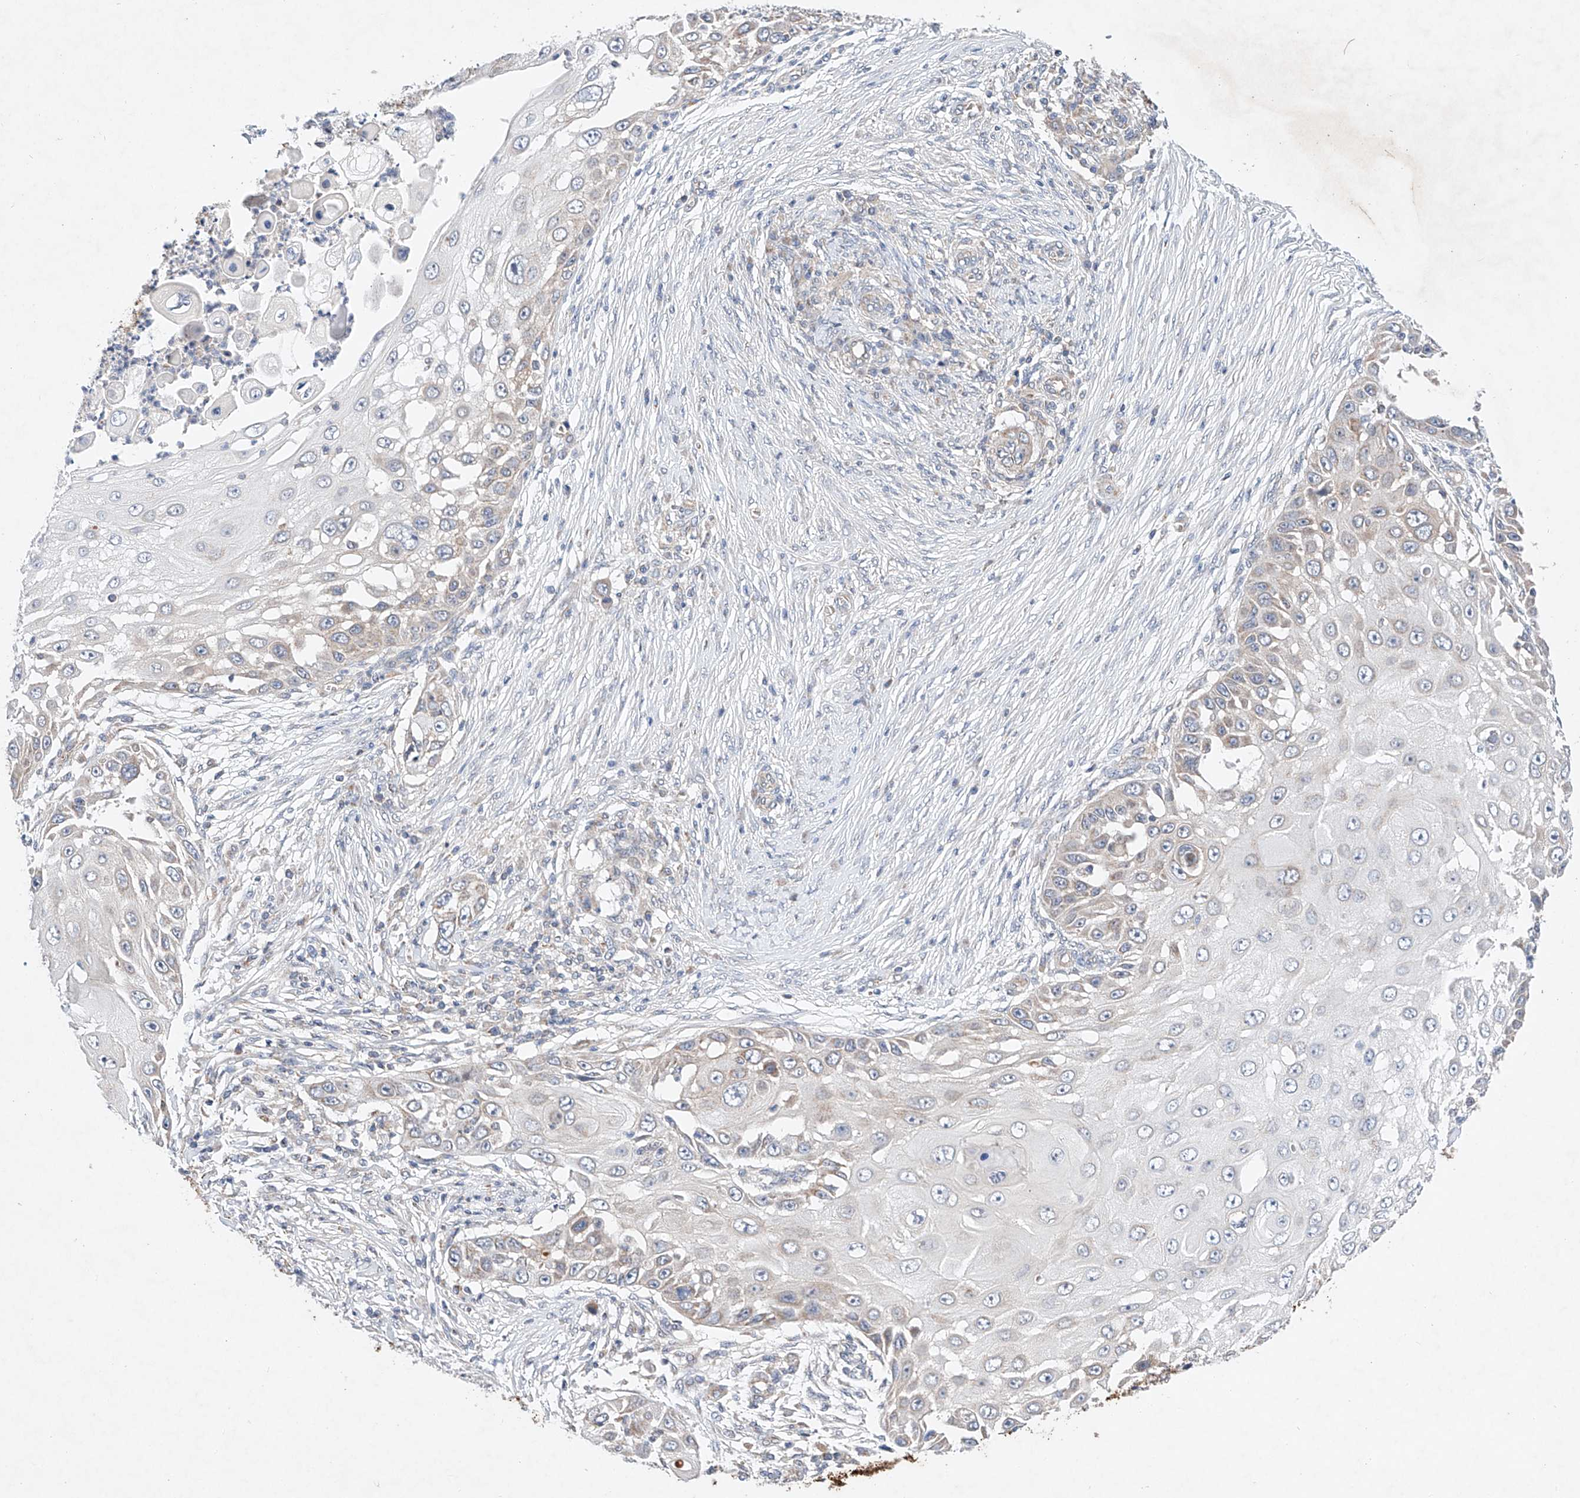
{"staining": {"intensity": "negative", "quantity": "none", "location": "none"}, "tissue": "skin cancer", "cell_type": "Tumor cells", "image_type": "cancer", "snomed": [{"axis": "morphology", "description": "Squamous cell carcinoma, NOS"}, {"axis": "topography", "description": "Skin"}], "caption": "An image of squamous cell carcinoma (skin) stained for a protein displays no brown staining in tumor cells. The staining was performed using DAB to visualize the protein expression in brown, while the nuclei were stained in blue with hematoxylin (Magnification: 20x).", "gene": "FASTK", "patient": {"sex": "female", "age": 44}}